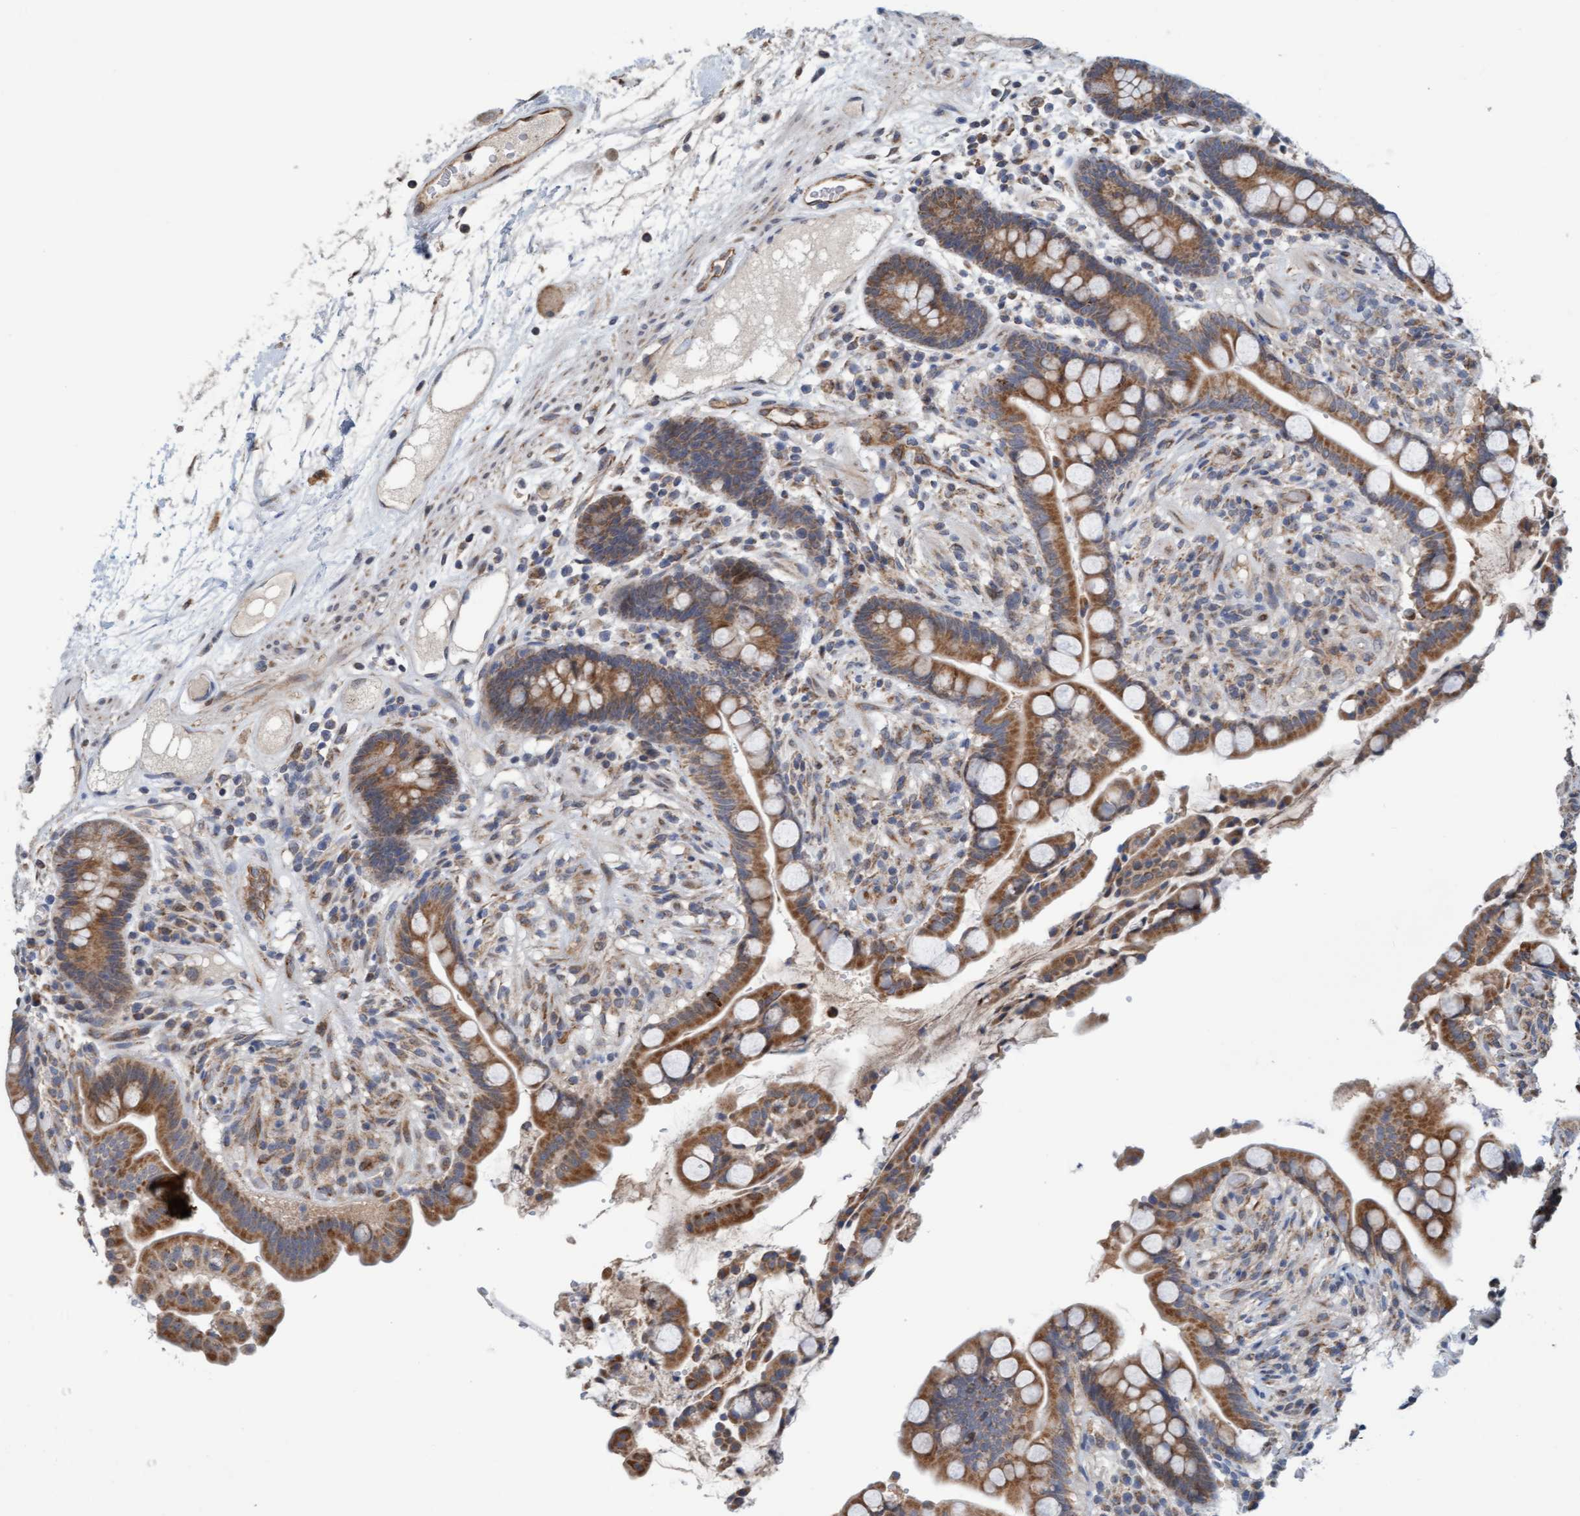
{"staining": {"intensity": "moderate", "quantity": ">75%", "location": "cytoplasmic/membranous"}, "tissue": "colon", "cell_type": "Endothelial cells", "image_type": "normal", "snomed": [{"axis": "morphology", "description": "Normal tissue, NOS"}, {"axis": "topography", "description": "Colon"}], "caption": "This is a photomicrograph of IHC staining of normal colon, which shows moderate positivity in the cytoplasmic/membranous of endothelial cells.", "gene": "ZNF566", "patient": {"sex": "male", "age": 73}}